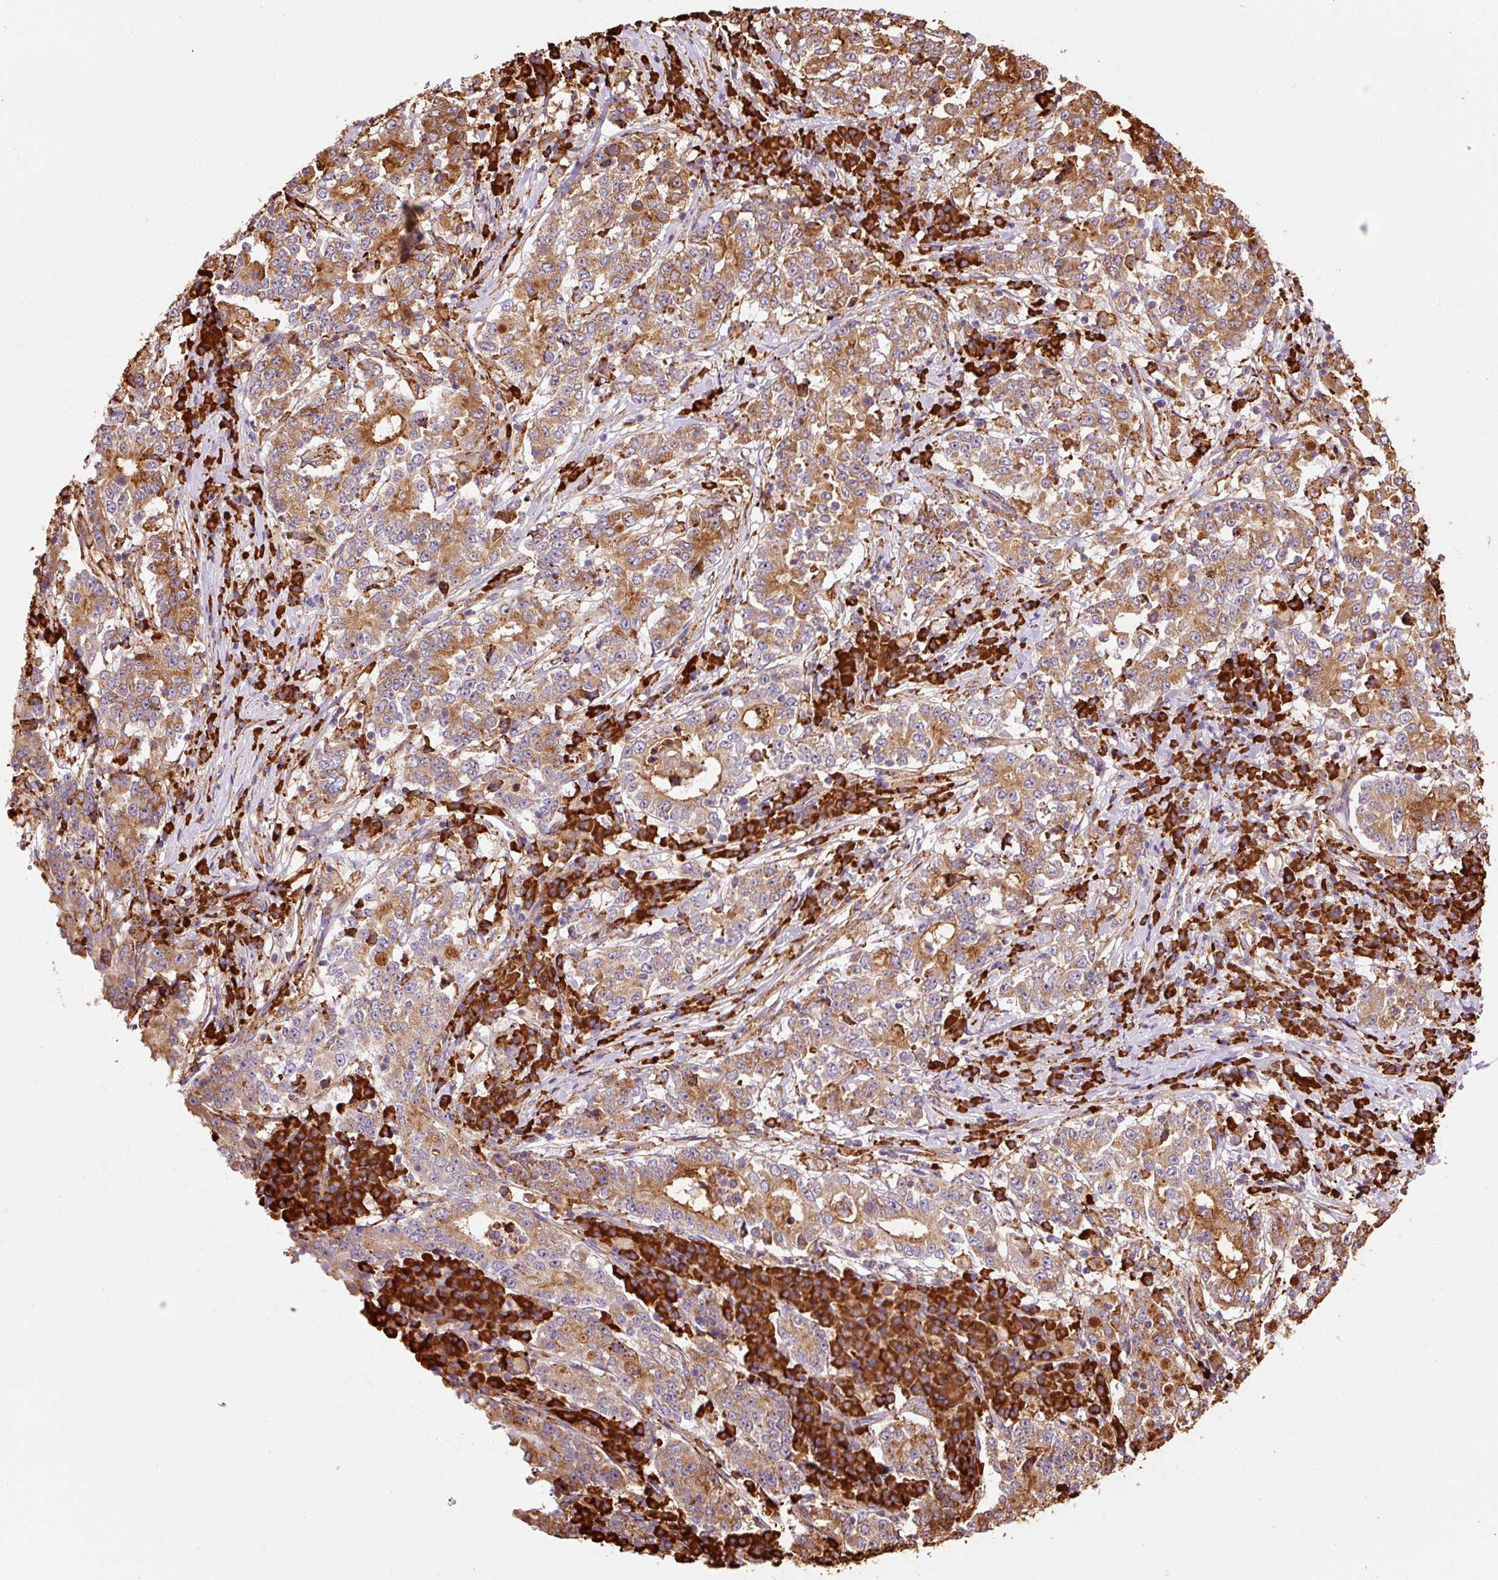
{"staining": {"intensity": "moderate", "quantity": ">75%", "location": "cytoplasmic/membranous"}, "tissue": "stomach cancer", "cell_type": "Tumor cells", "image_type": "cancer", "snomed": [{"axis": "morphology", "description": "Adenocarcinoma, NOS"}, {"axis": "topography", "description": "Stomach"}], "caption": "Human stomach cancer stained for a protein (brown) reveals moderate cytoplasmic/membranous positive staining in approximately >75% of tumor cells.", "gene": "KLC1", "patient": {"sex": "male", "age": 59}}